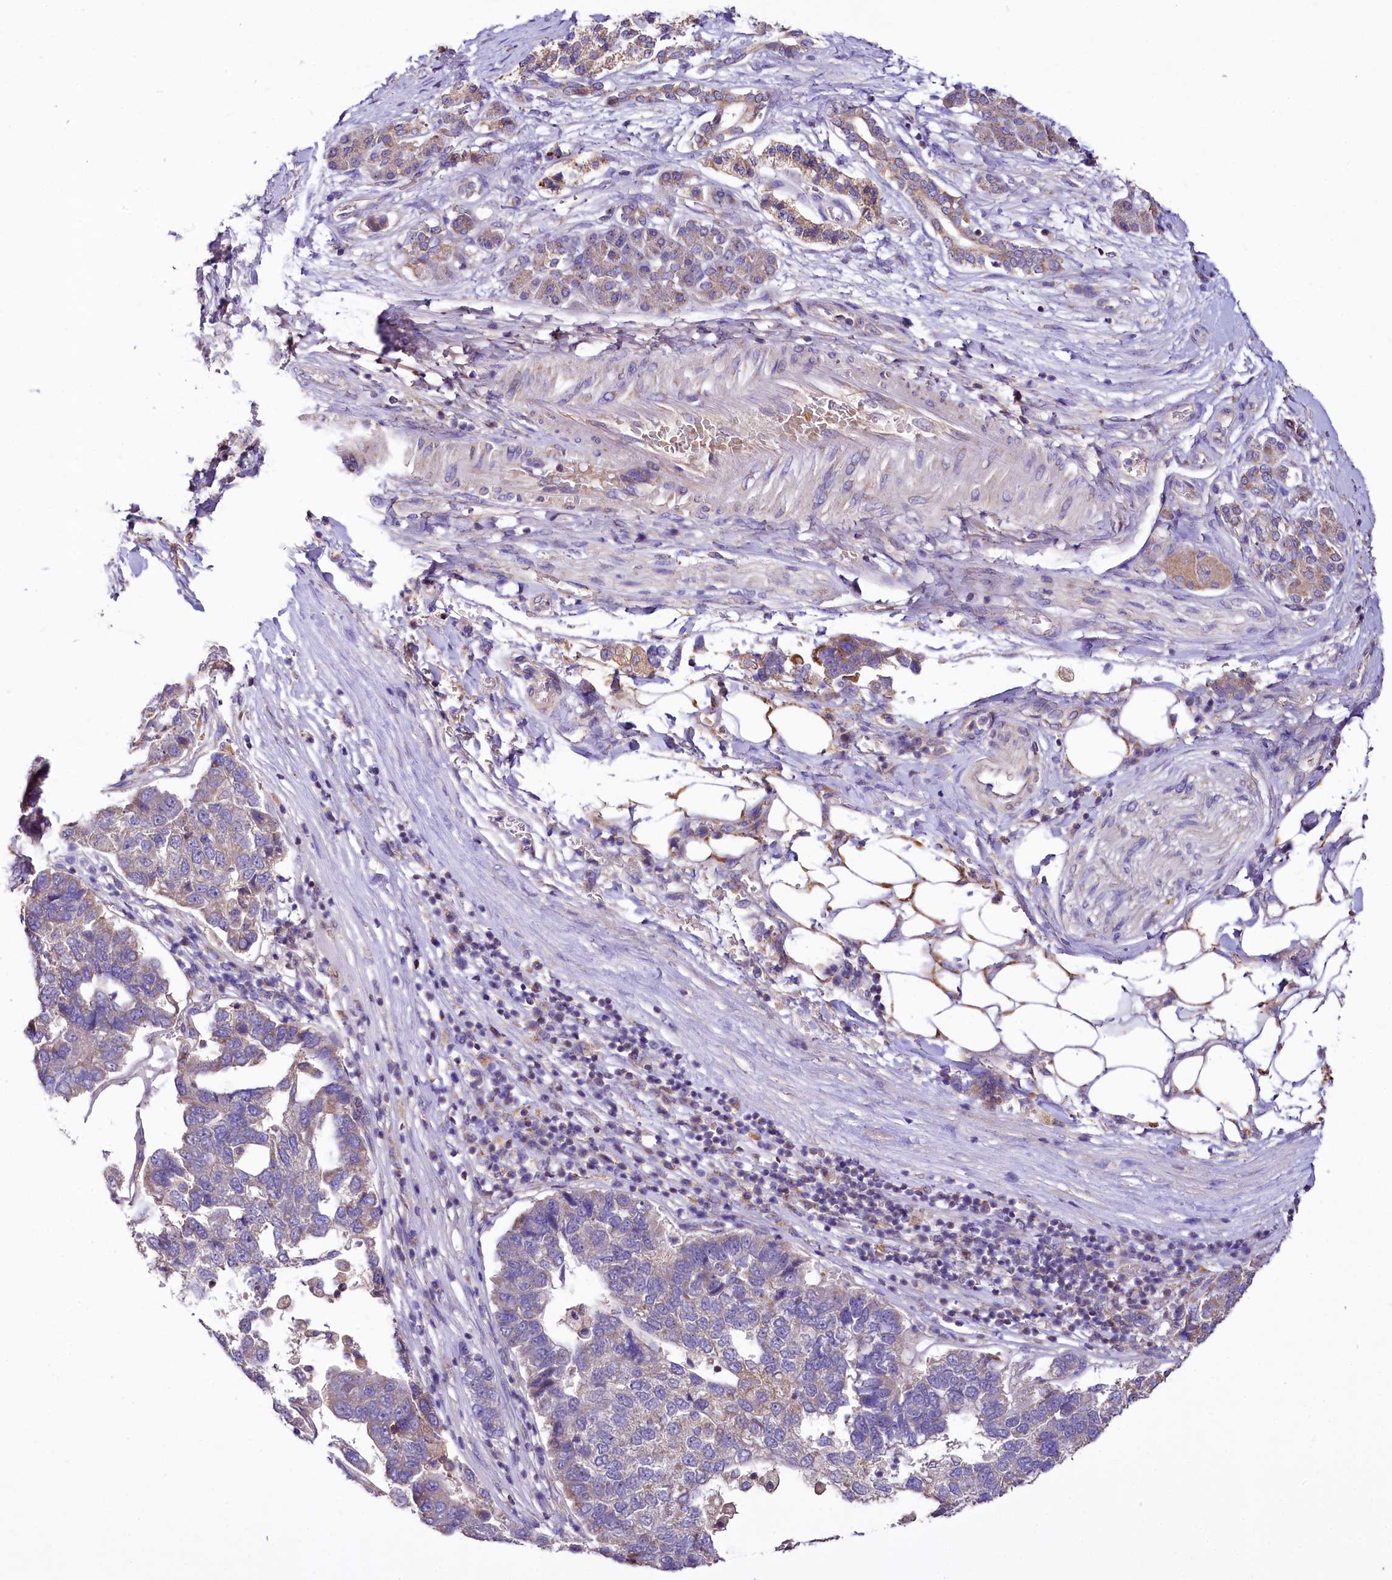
{"staining": {"intensity": "weak", "quantity": "<25%", "location": "cytoplasmic/membranous"}, "tissue": "pancreatic cancer", "cell_type": "Tumor cells", "image_type": "cancer", "snomed": [{"axis": "morphology", "description": "Adenocarcinoma, NOS"}, {"axis": "topography", "description": "Pancreas"}], "caption": "Photomicrograph shows no protein staining in tumor cells of pancreatic cancer tissue.", "gene": "ZNF45", "patient": {"sex": "female", "age": 61}}